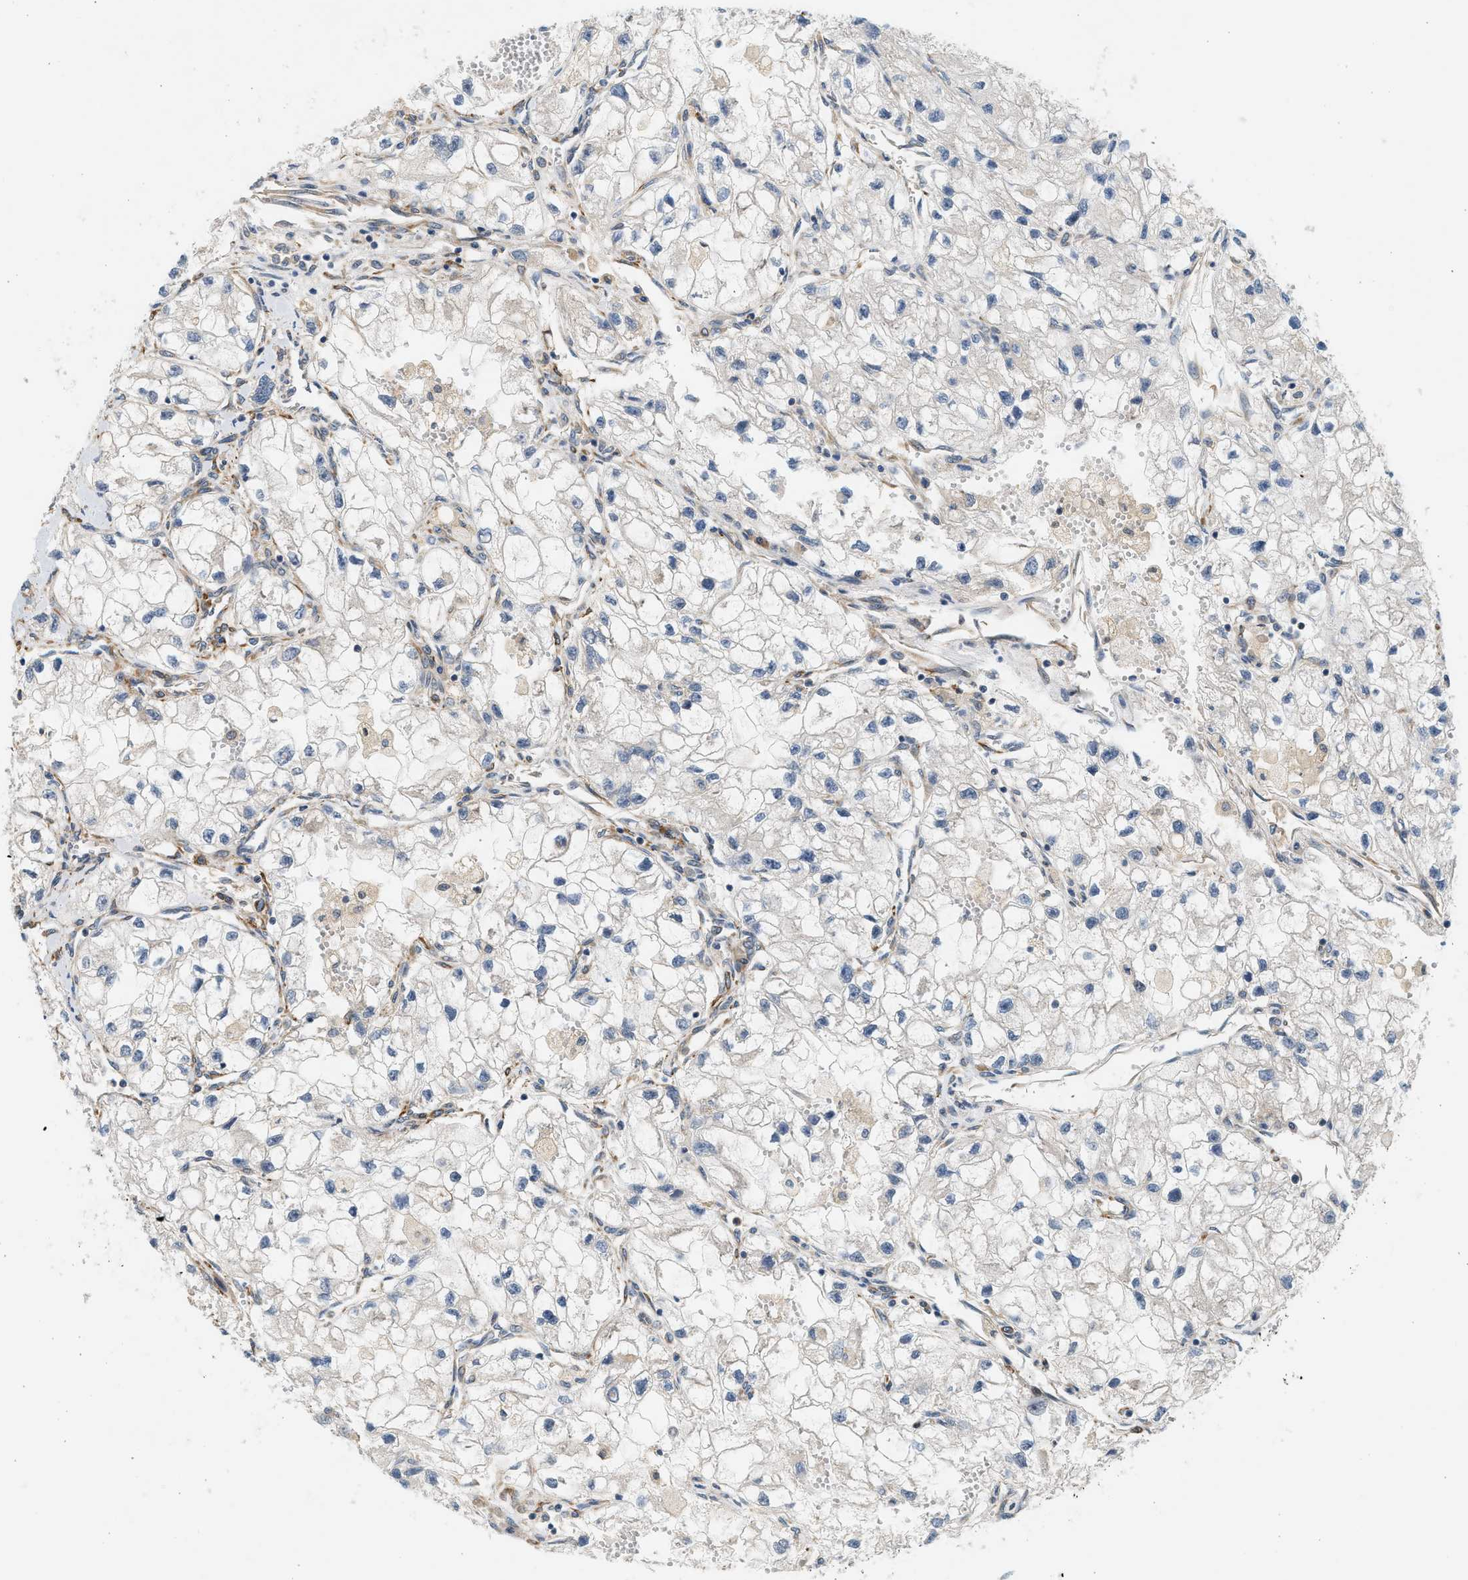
{"staining": {"intensity": "negative", "quantity": "none", "location": "none"}, "tissue": "renal cancer", "cell_type": "Tumor cells", "image_type": "cancer", "snomed": [{"axis": "morphology", "description": "Adenocarcinoma, NOS"}, {"axis": "topography", "description": "Kidney"}], "caption": "Protein analysis of renal adenocarcinoma displays no significant staining in tumor cells.", "gene": "KDELR2", "patient": {"sex": "female", "age": 70}}